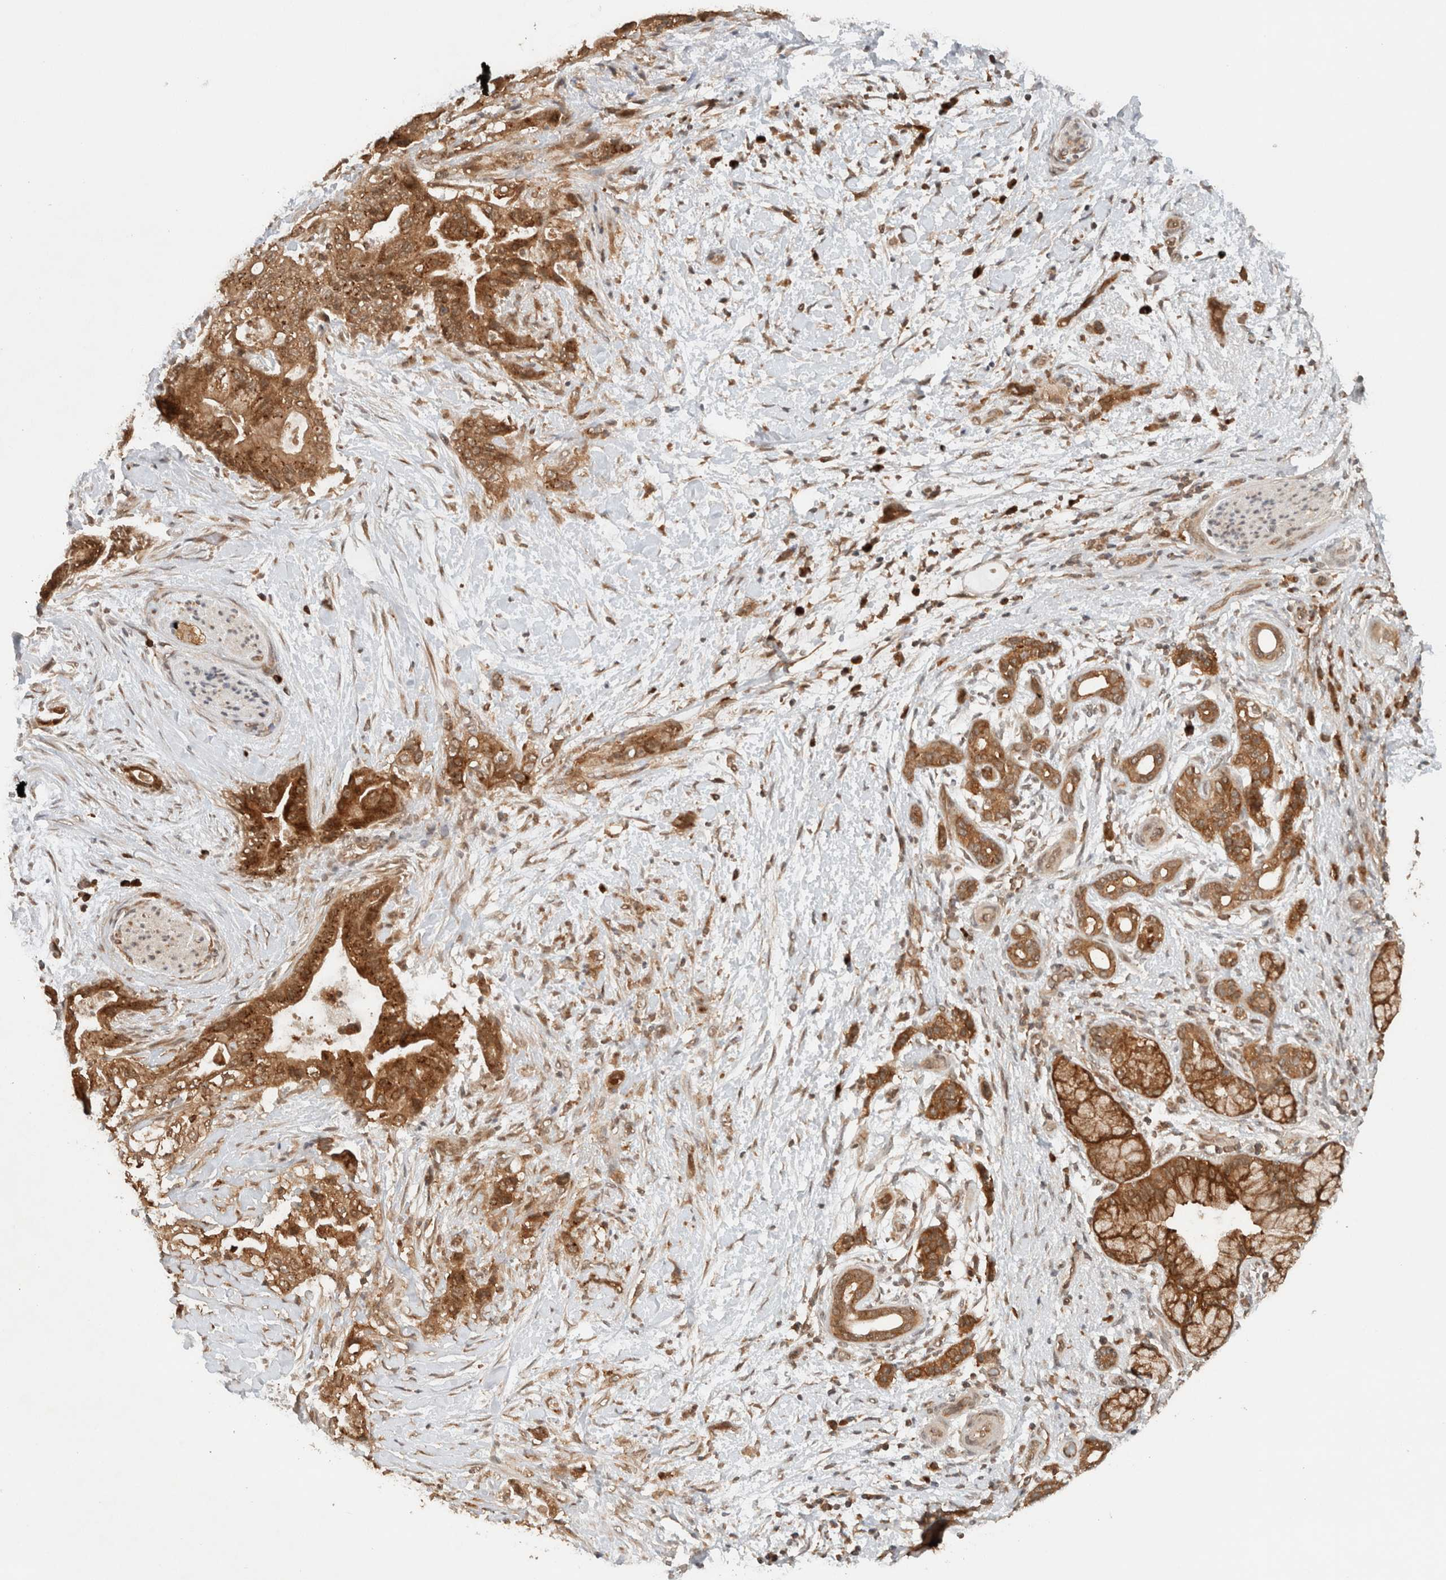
{"staining": {"intensity": "moderate", "quantity": ">75%", "location": "cytoplasmic/membranous"}, "tissue": "pancreatic cancer", "cell_type": "Tumor cells", "image_type": "cancer", "snomed": [{"axis": "morphology", "description": "Adenocarcinoma, NOS"}, {"axis": "topography", "description": "Pancreas"}], "caption": "A high-resolution image shows IHC staining of pancreatic adenocarcinoma, which shows moderate cytoplasmic/membranous staining in approximately >75% of tumor cells.", "gene": "ARFGEF2", "patient": {"sex": "male", "age": 59}}